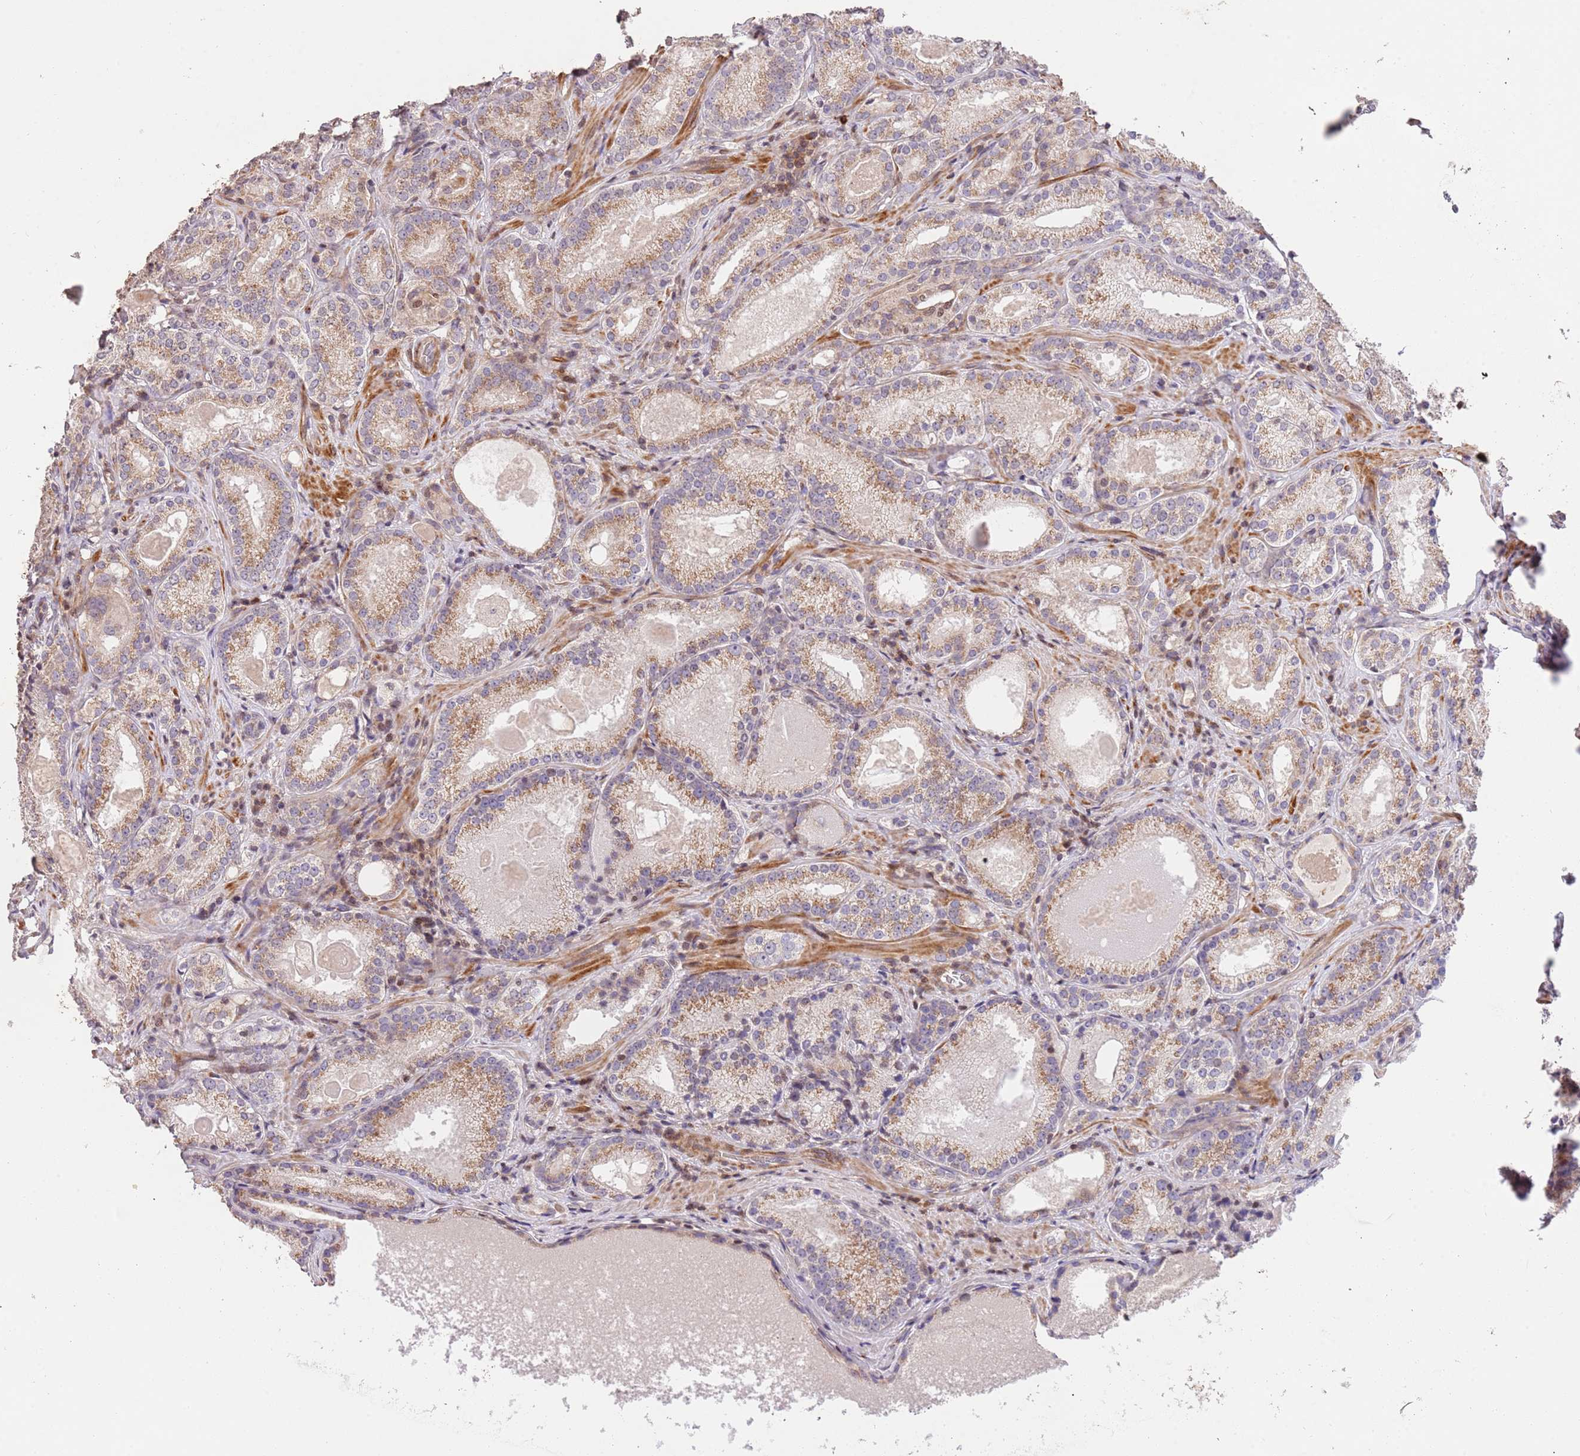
{"staining": {"intensity": "moderate", "quantity": ">75%", "location": "cytoplasmic/membranous"}, "tissue": "prostate cancer", "cell_type": "Tumor cells", "image_type": "cancer", "snomed": [{"axis": "morphology", "description": "Adenocarcinoma, Low grade"}, {"axis": "topography", "description": "Prostate"}], "caption": "Prostate cancer stained for a protein displays moderate cytoplasmic/membranous positivity in tumor cells.", "gene": "SLC16A4", "patient": {"sex": "male", "age": 57}}